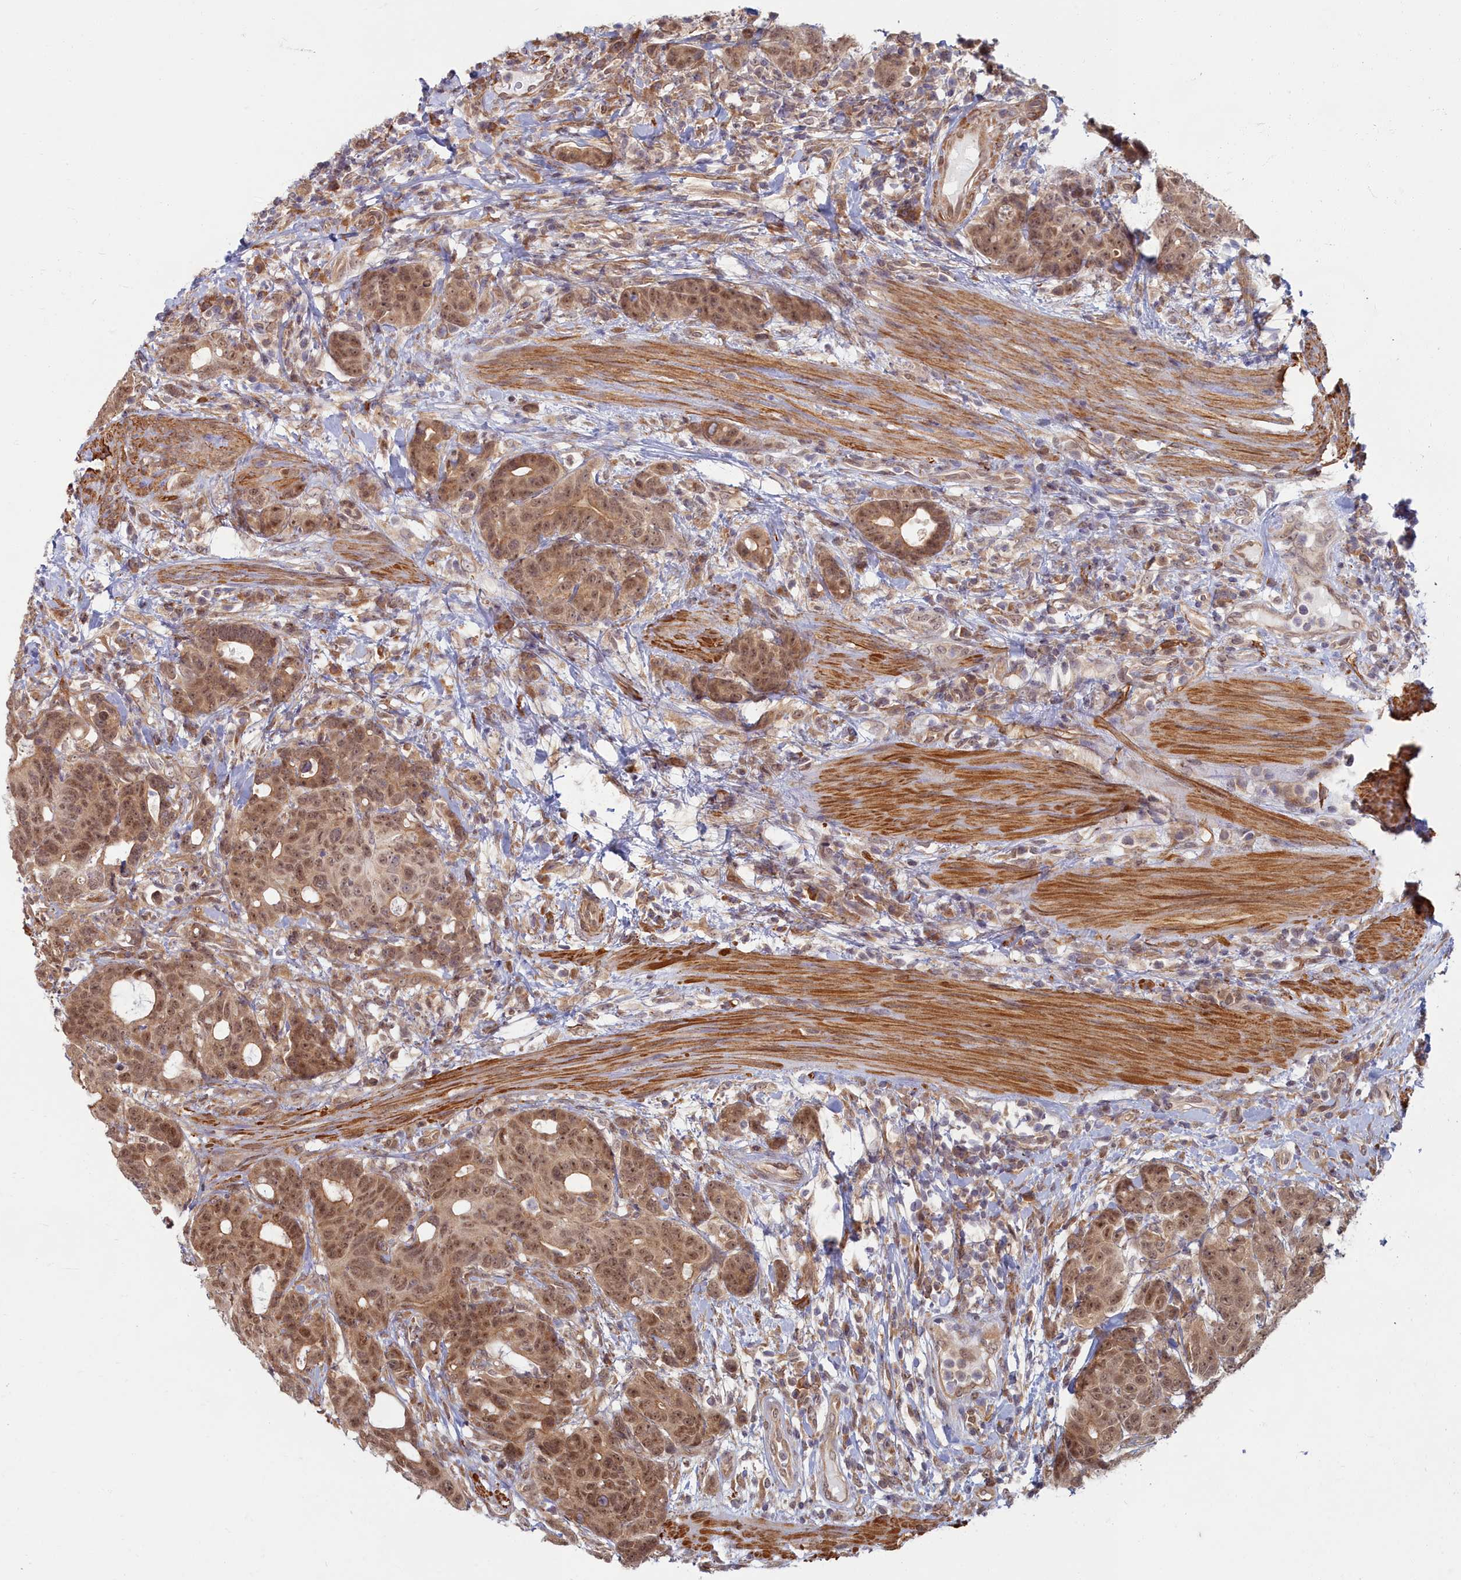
{"staining": {"intensity": "moderate", "quantity": ">75%", "location": "cytoplasmic/membranous,nuclear"}, "tissue": "colorectal cancer", "cell_type": "Tumor cells", "image_type": "cancer", "snomed": [{"axis": "morphology", "description": "Adenocarcinoma, NOS"}, {"axis": "topography", "description": "Colon"}], "caption": "Immunohistochemical staining of colorectal adenocarcinoma demonstrates medium levels of moderate cytoplasmic/membranous and nuclear protein staining in about >75% of tumor cells.", "gene": "MAK16", "patient": {"sex": "female", "age": 82}}